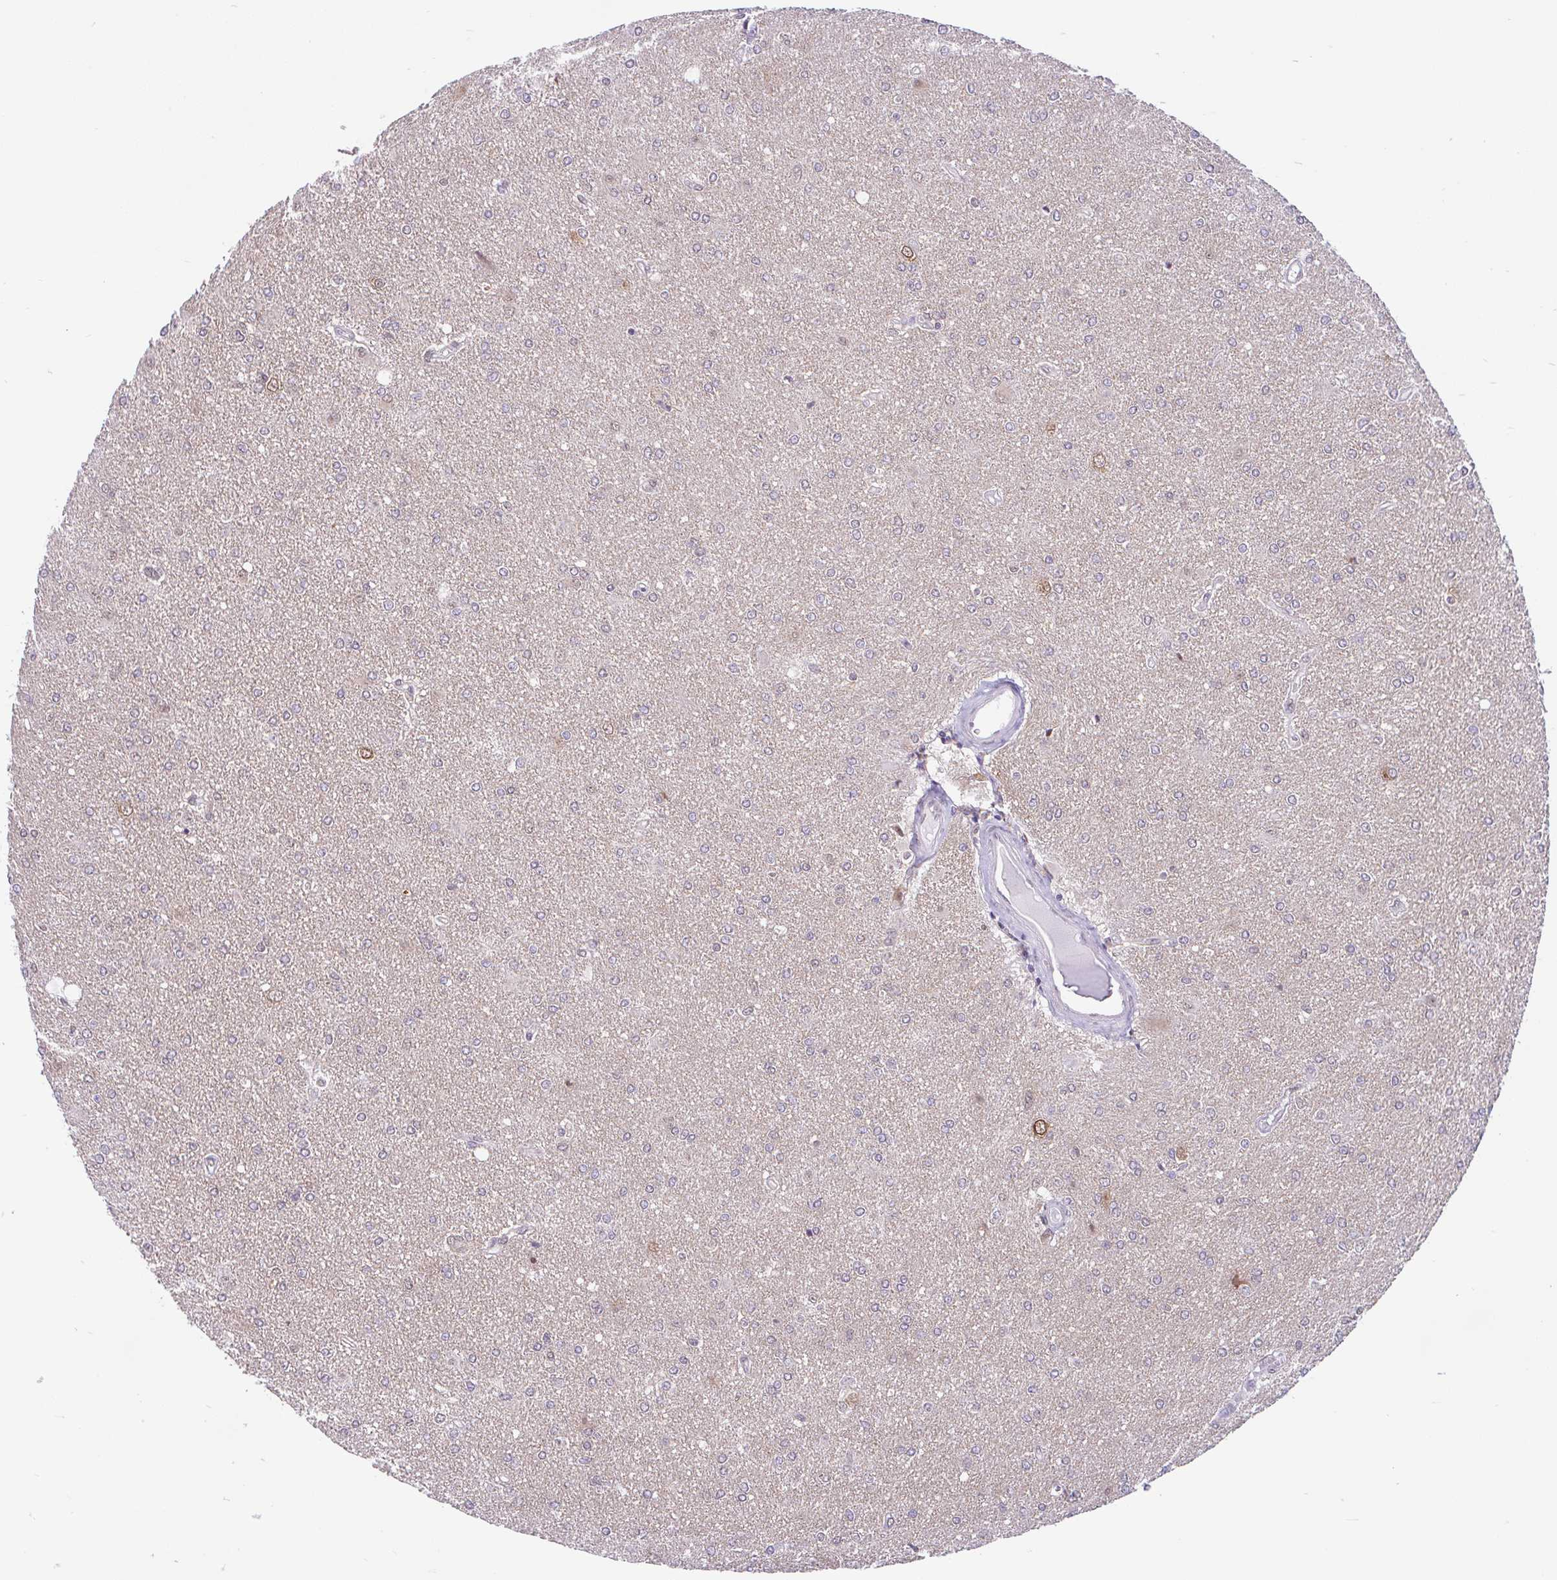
{"staining": {"intensity": "weak", "quantity": "<25%", "location": "cytoplasmic/membranous,nuclear"}, "tissue": "glioma", "cell_type": "Tumor cells", "image_type": "cancer", "snomed": [{"axis": "morphology", "description": "Glioma, malignant, High grade"}, {"axis": "topography", "description": "Brain"}], "caption": "Image shows no significant protein staining in tumor cells of glioma.", "gene": "RALBP1", "patient": {"sex": "male", "age": 67}}